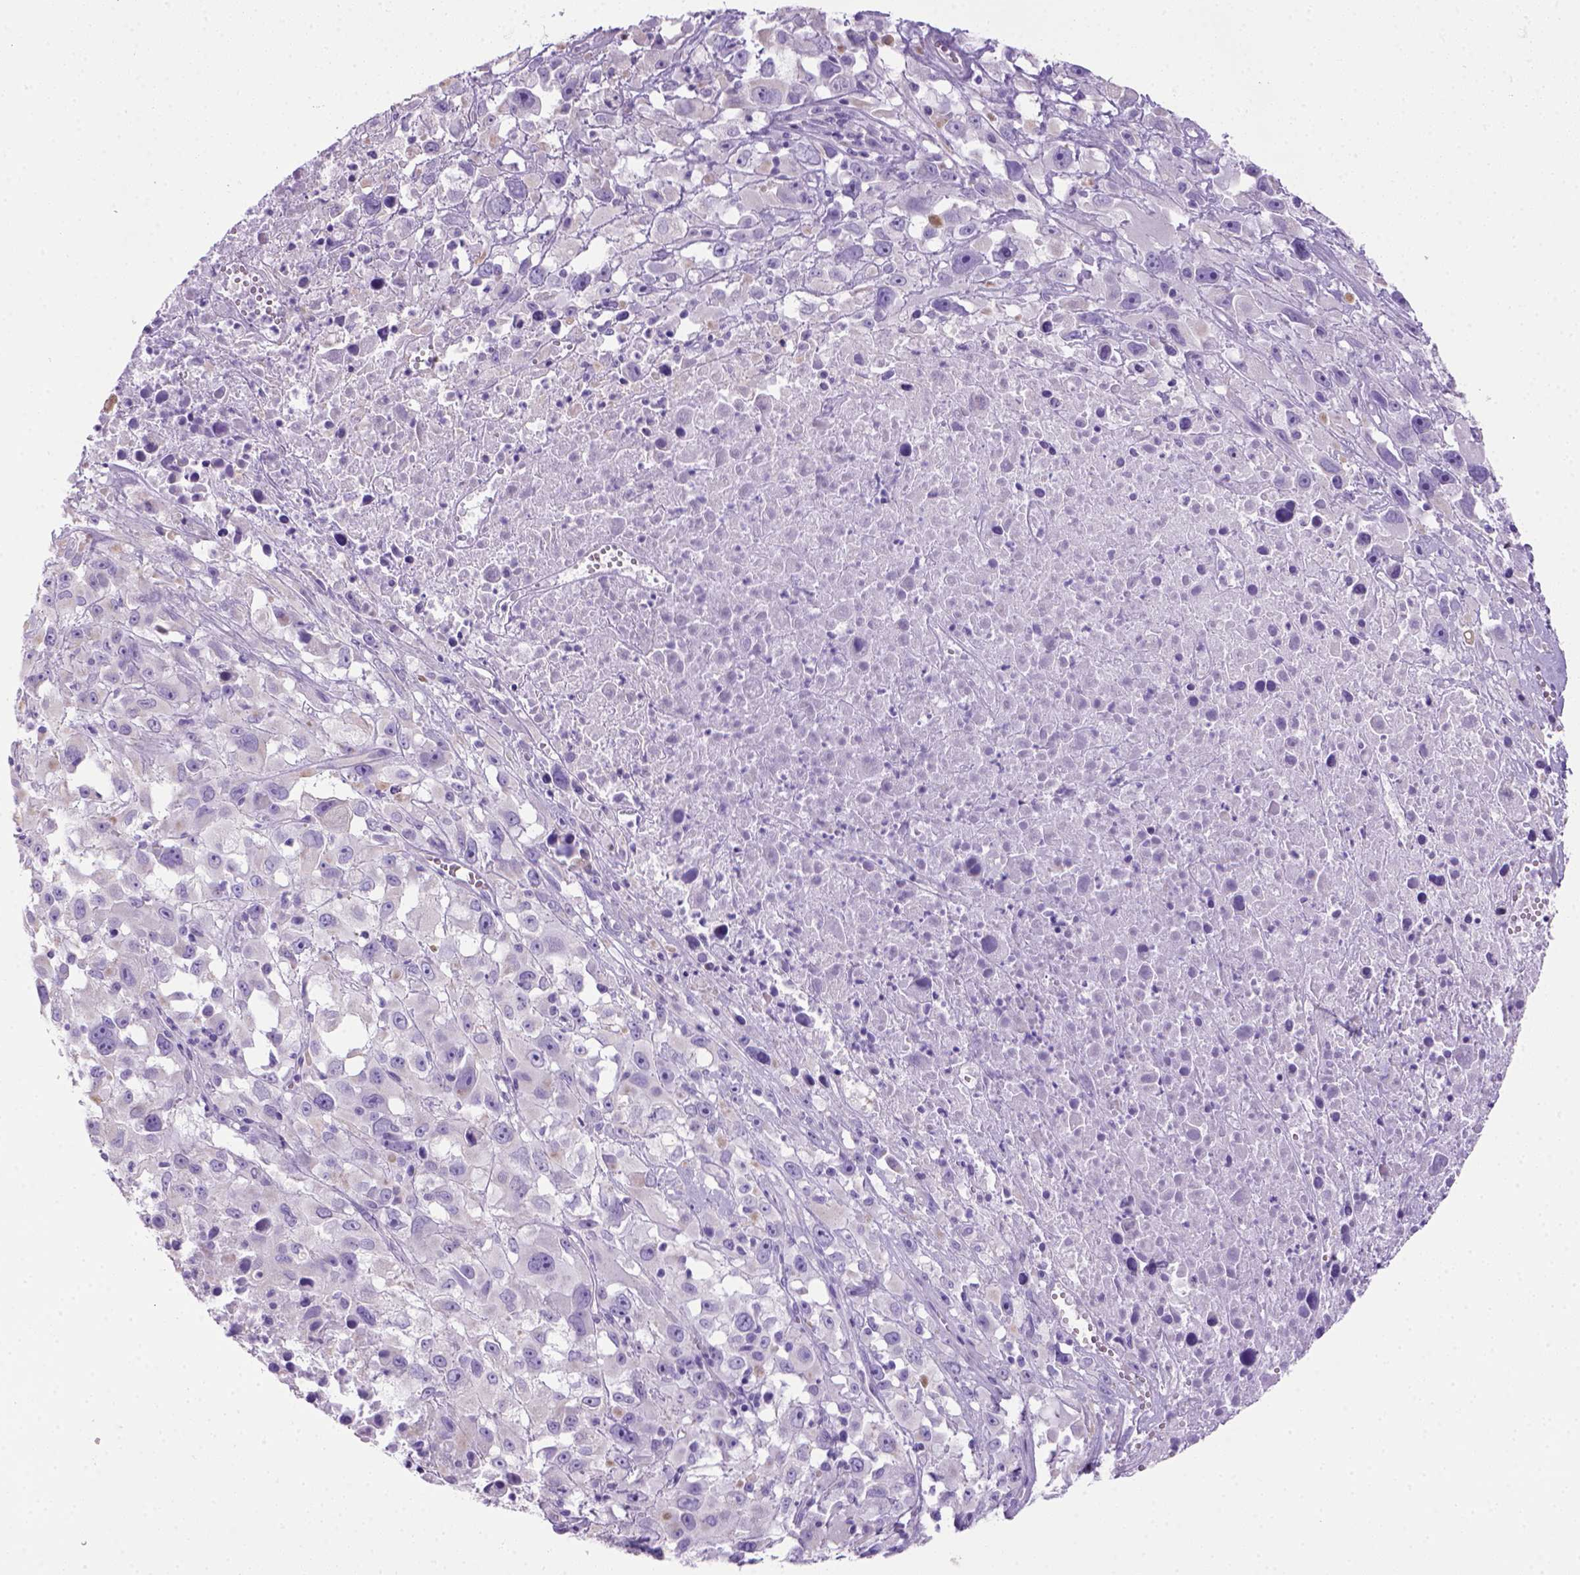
{"staining": {"intensity": "negative", "quantity": "none", "location": "none"}, "tissue": "melanoma", "cell_type": "Tumor cells", "image_type": "cancer", "snomed": [{"axis": "morphology", "description": "Malignant melanoma, Metastatic site"}, {"axis": "topography", "description": "Soft tissue"}], "caption": "Tumor cells are negative for protein expression in human malignant melanoma (metastatic site).", "gene": "ARHGEF33", "patient": {"sex": "male", "age": 50}}